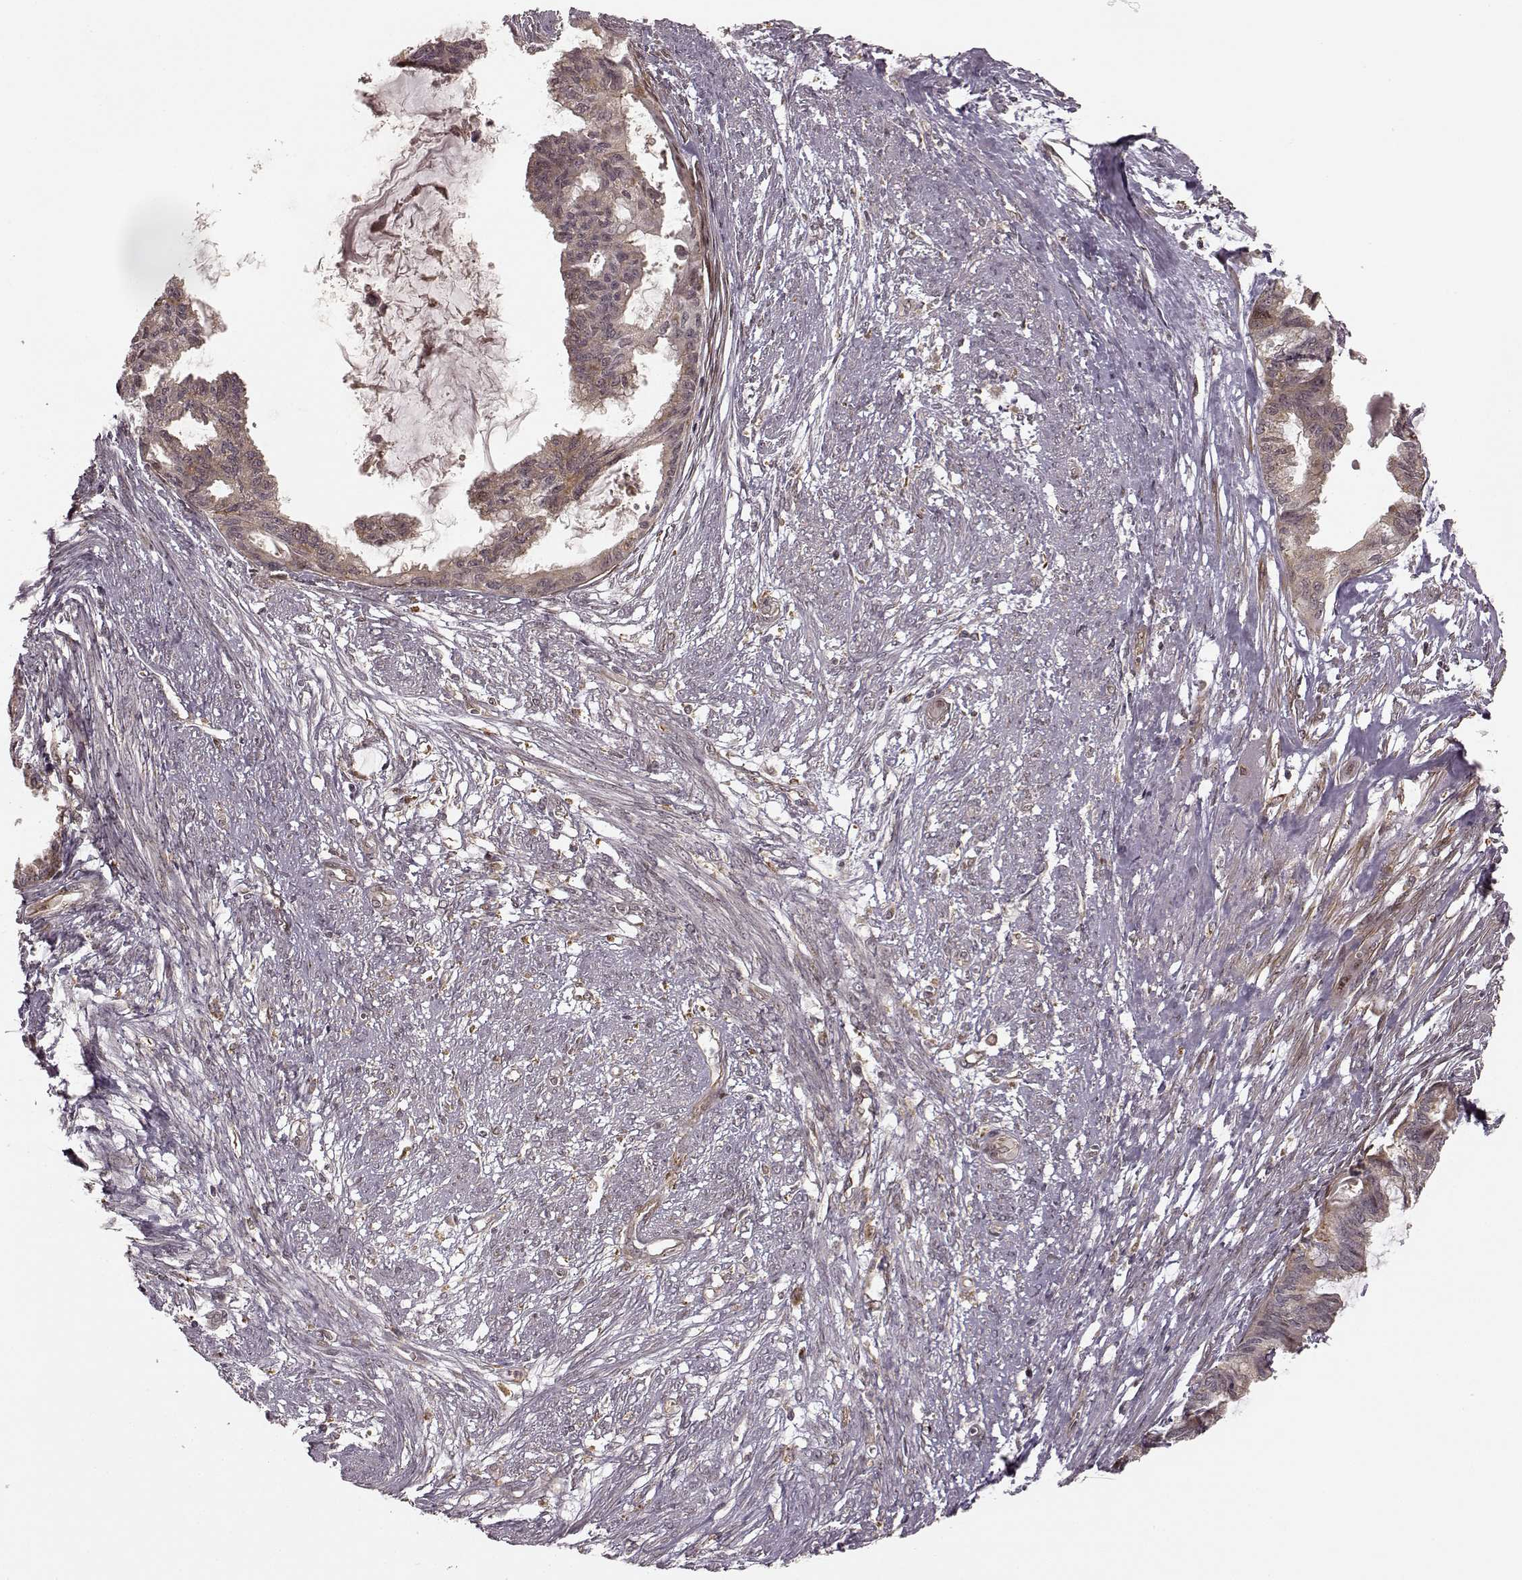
{"staining": {"intensity": "moderate", "quantity": "<25%", "location": "cytoplasmic/membranous"}, "tissue": "endometrial cancer", "cell_type": "Tumor cells", "image_type": "cancer", "snomed": [{"axis": "morphology", "description": "Adenocarcinoma, NOS"}, {"axis": "topography", "description": "Endometrium"}], "caption": "Moderate cytoplasmic/membranous positivity for a protein is present in about <25% of tumor cells of endometrial adenocarcinoma using IHC.", "gene": "SLC12A9", "patient": {"sex": "female", "age": 86}}